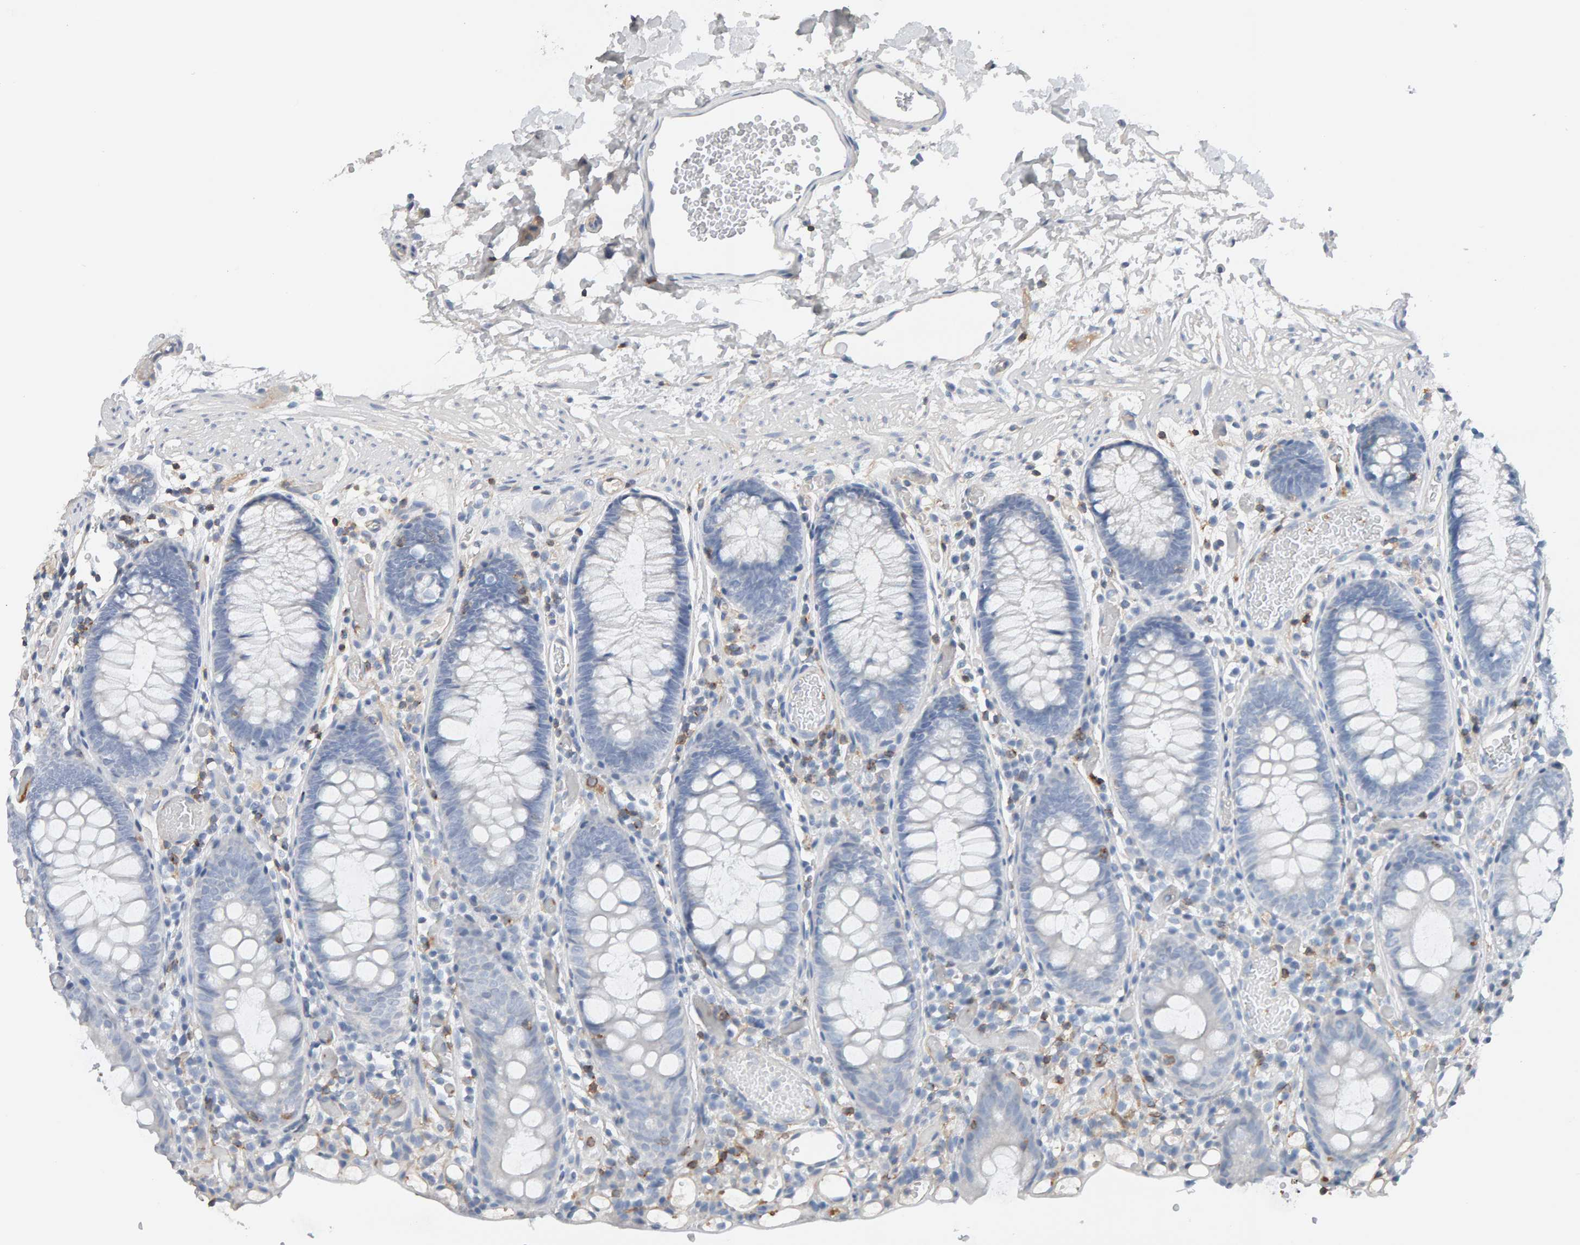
{"staining": {"intensity": "weak", "quantity": "<25%", "location": "cytoplasmic/membranous"}, "tissue": "colon", "cell_type": "Endothelial cells", "image_type": "normal", "snomed": [{"axis": "morphology", "description": "Normal tissue, NOS"}, {"axis": "topography", "description": "Colon"}], "caption": "High power microscopy photomicrograph of an IHC micrograph of normal colon, revealing no significant staining in endothelial cells.", "gene": "FYN", "patient": {"sex": "male", "age": 14}}